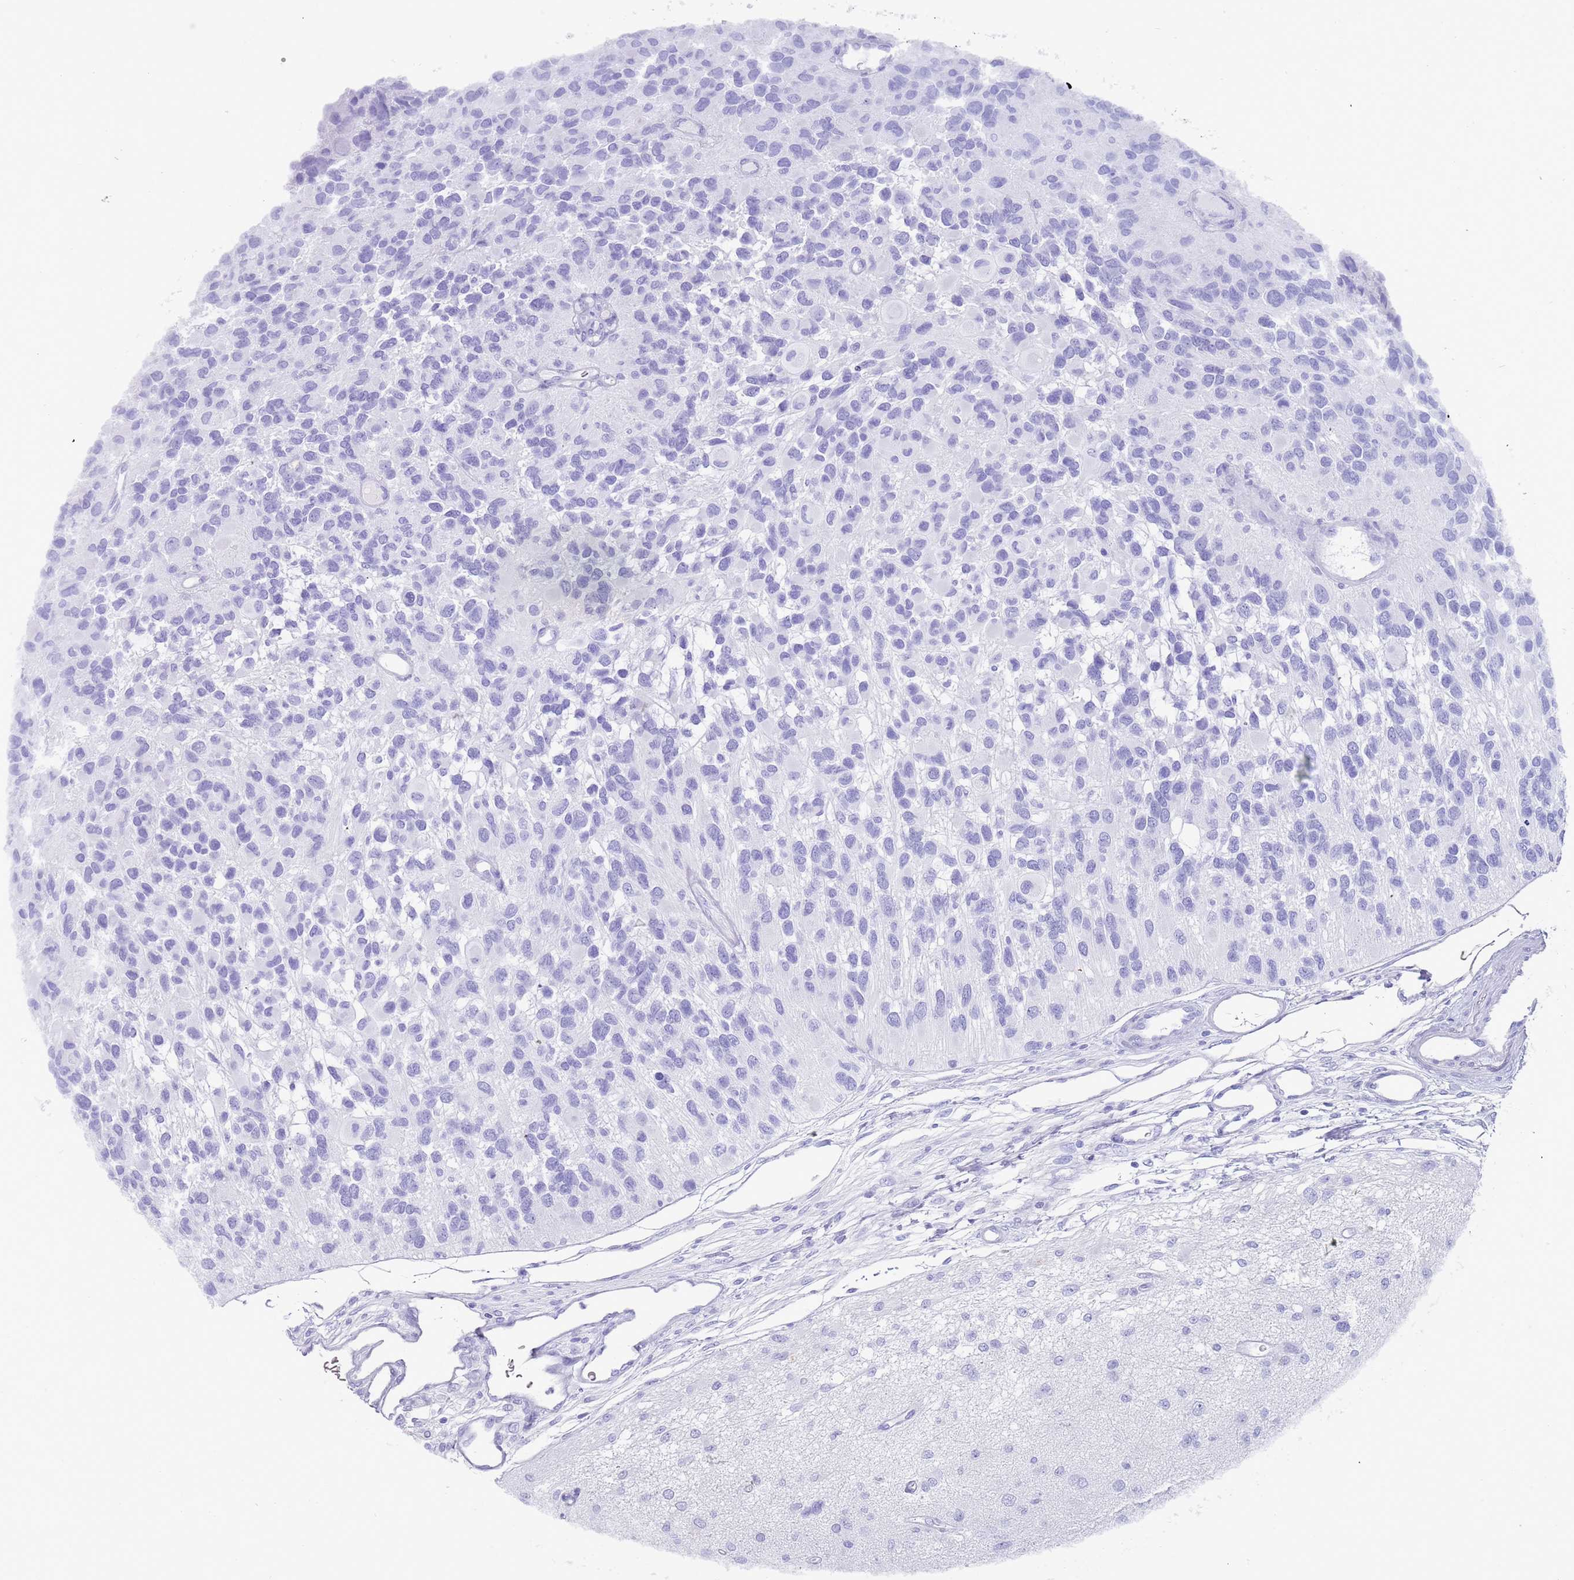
{"staining": {"intensity": "negative", "quantity": "none", "location": "none"}, "tissue": "glioma", "cell_type": "Tumor cells", "image_type": "cancer", "snomed": [{"axis": "morphology", "description": "Glioma, malignant, High grade"}, {"axis": "topography", "description": "Brain"}], "caption": "DAB (3,3'-diaminobenzidine) immunohistochemical staining of human malignant high-grade glioma shows no significant staining in tumor cells.", "gene": "MYADML2", "patient": {"sex": "male", "age": 77}}